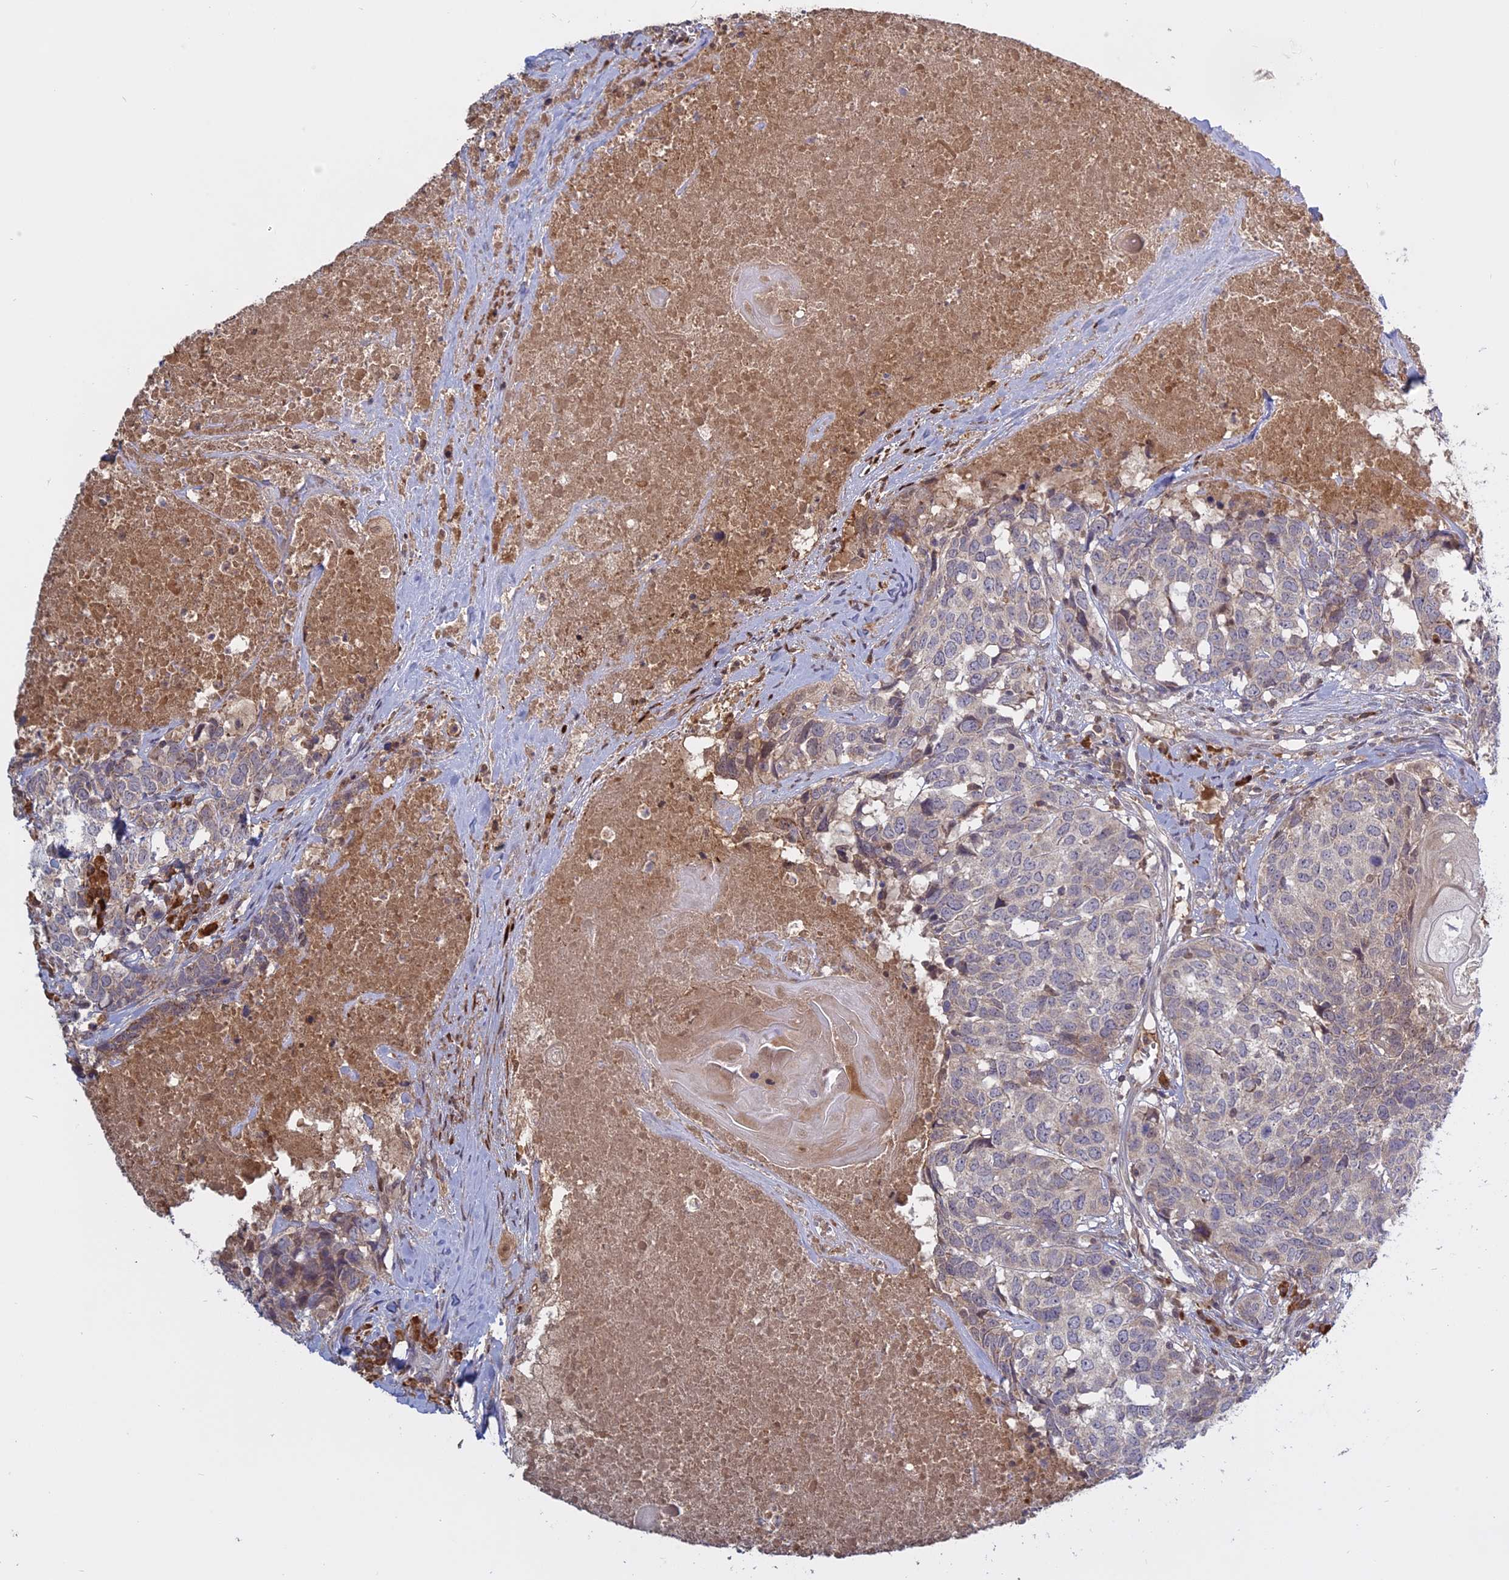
{"staining": {"intensity": "weak", "quantity": "<25%", "location": "cytoplasmic/membranous"}, "tissue": "head and neck cancer", "cell_type": "Tumor cells", "image_type": "cancer", "snomed": [{"axis": "morphology", "description": "Squamous cell carcinoma, NOS"}, {"axis": "topography", "description": "Head-Neck"}], "caption": "A high-resolution histopathology image shows immunohistochemistry staining of squamous cell carcinoma (head and neck), which displays no significant staining in tumor cells.", "gene": "TMEM208", "patient": {"sex": "male", "age": 66}}